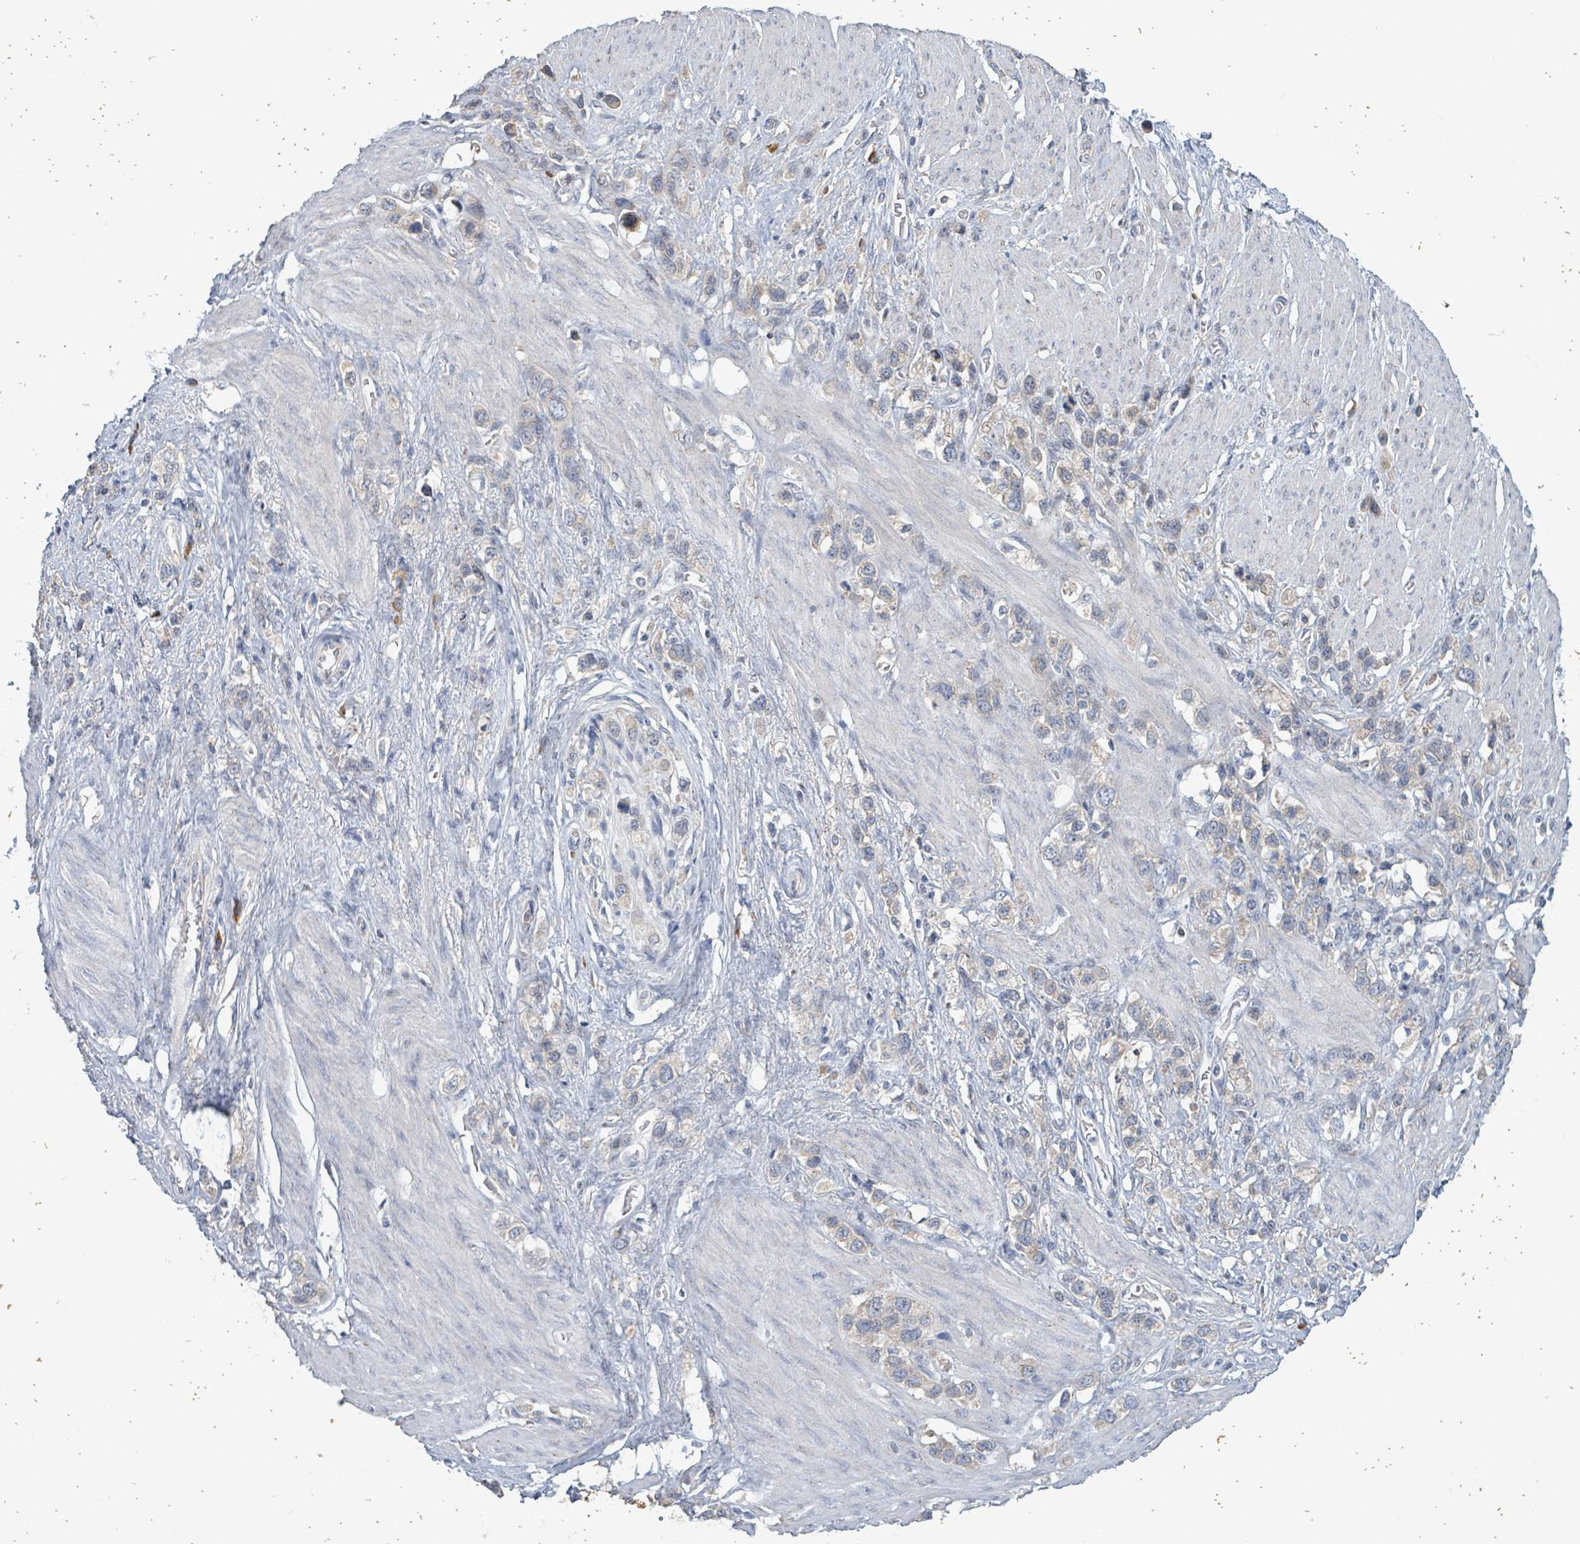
{"staining": {"intensity": "weak", "quantity": "<25%", "location": "cytoplasmic/membranous"}, "tissue": "stomach cancer", "cell_type": "Tumor cells", "image_type": "cancer", "snomed": [{"axis": "morphology", "description": "Adenocarcinoma, NOS"}, {"axis": "topography", "description": "Stomach"}], "caption": "High power microscopy image of an immunohistochemistry histopathology image of stomach cancer (adenocarcinoma), revealing no significant expression in tumor cells.", "gene": "ATP13A1", "patient": {"sex": "female", "age": 65}}